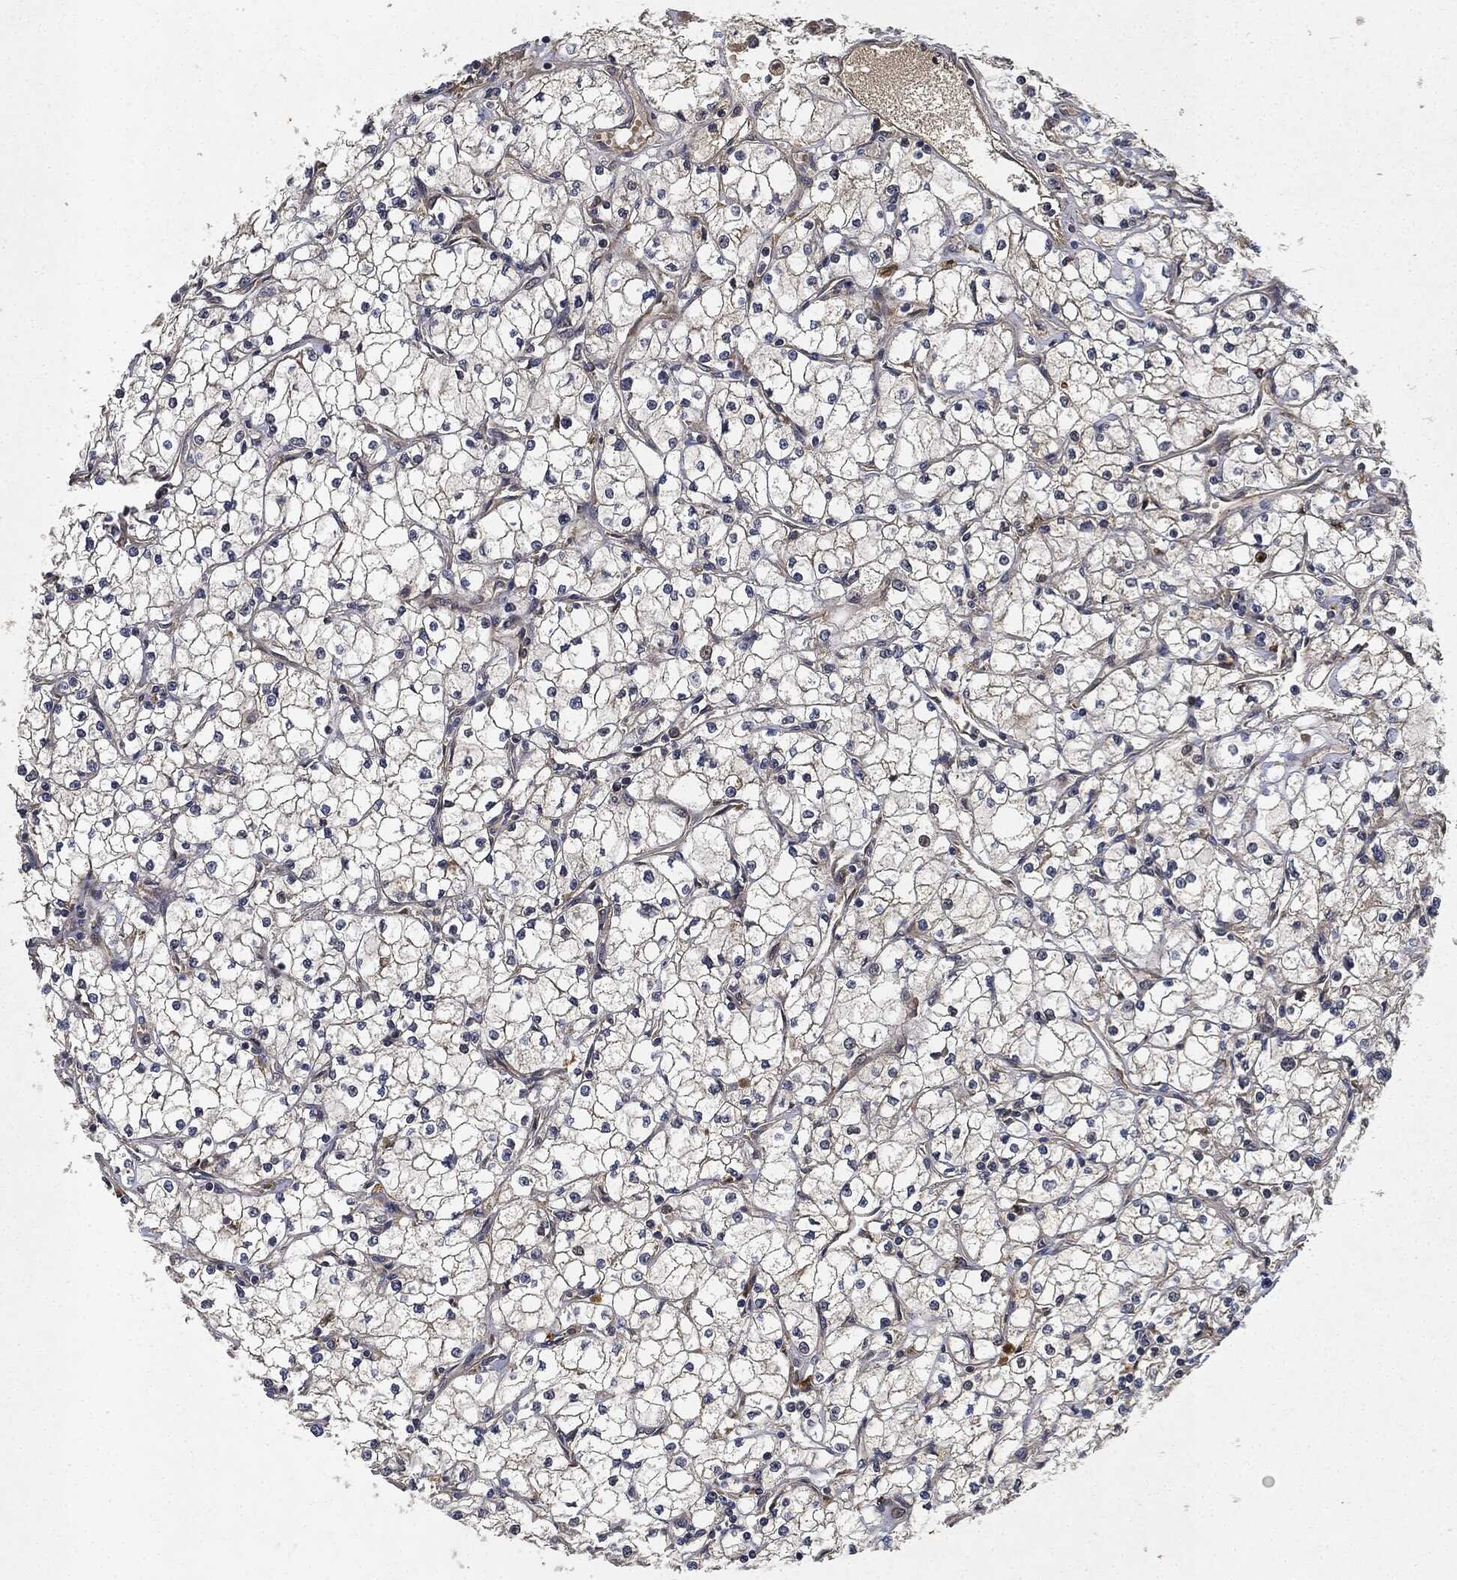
{"staining": {"intensity": "negative", "quantity": "none", "location": "none"}, "tissue": "renal cancer", "cell_type": "Tumor cells", "image_type": "cancer", "snomed": [{"axis": "morphology", "description": "Adenocarcinoma, NOS"}, {"axis": "topography", "description": "Kidney"}], "caption": "The photomicrograph shows no significant positivity in tumor cells of renal cancer (adenocarcinoma).", "gene": "MLST8", "patient": {"sex": "male", "age": 67}}